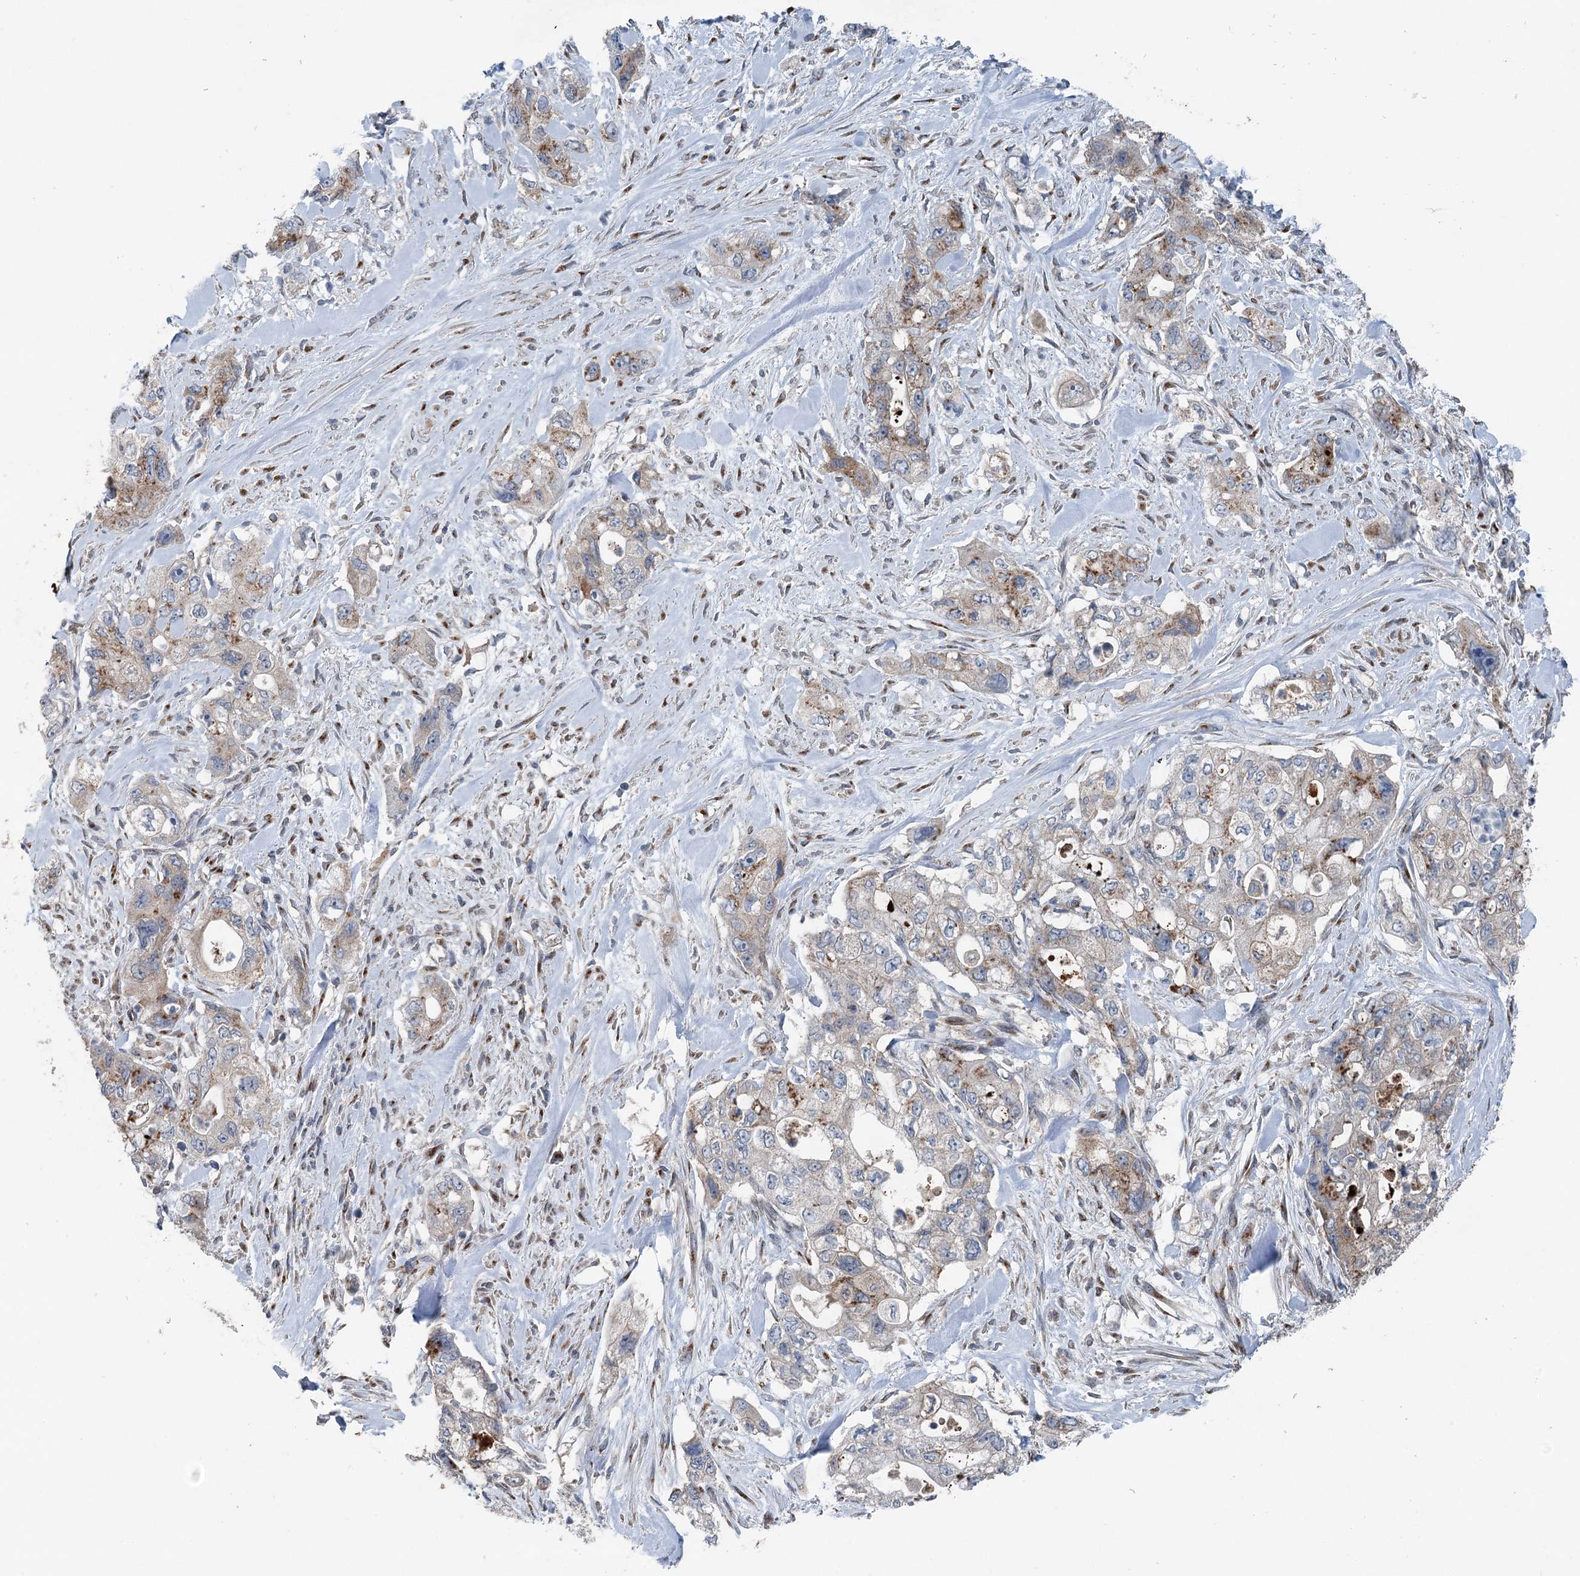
{"staining": {"intensity": "moderate", "quantity": "<25%", "location": "cytoplasmic/membranous"}, "tissue": "pancreatic cancer", "cell_type": "Tumor cells", "image_type": "cancer", "snomed": [{"axis": "morphology", "description": "Adenocarcinoma, NOS"}, {"axis": "topography", "description": "Pancreas"}], "caption": "Pancreatic cancer (adenocarcinoma) stained with a brown dye reveals moderate cytoplasmic/membranous positive staining in about <25% of tumor cells.", "gene": "ITIH5", "patient": {"sex": "female", "age": 73}}